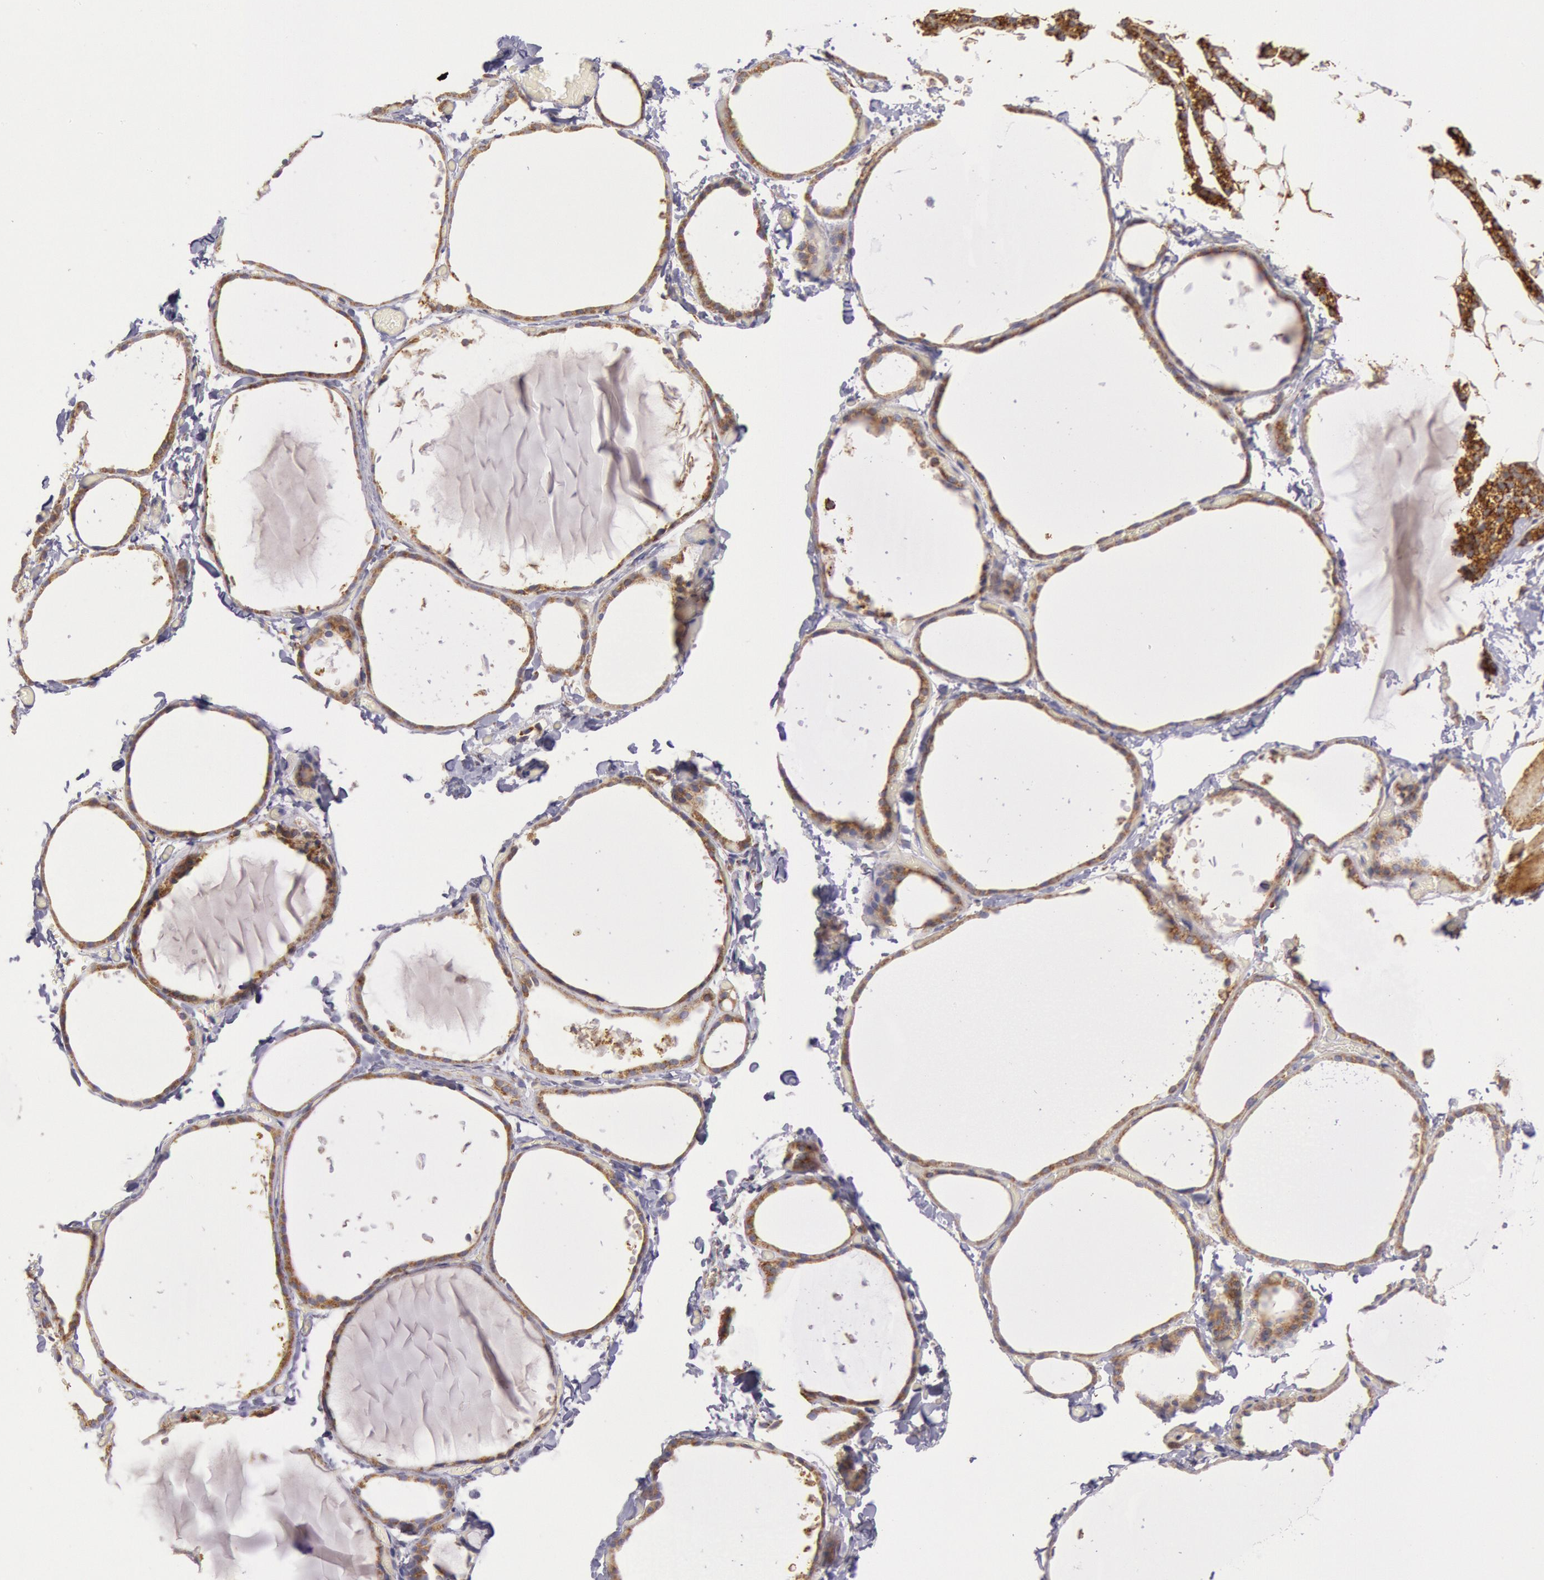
{"staining": {"intensity": "moderate", "quantity": ">75%", "location": "cytoplasmic/membranous"}, "tissue": "thyroid gland", "cell_type": "Glandular cells", "image_type": "normal", "snomed": [{"axis": "morphology", "description": "Normal tissue, NOS"}, {"axis": "topography", "description": "Thyroid gland"}], "caption": "About >75% of glandular cells in benign human thyroid gland demonstrate moderate cytoplasmic/membranous protein positivity as visualized by brown immunohistochemical staining.", "gene": "CYC1", "patient": {"sex": "female", "age": 22}}